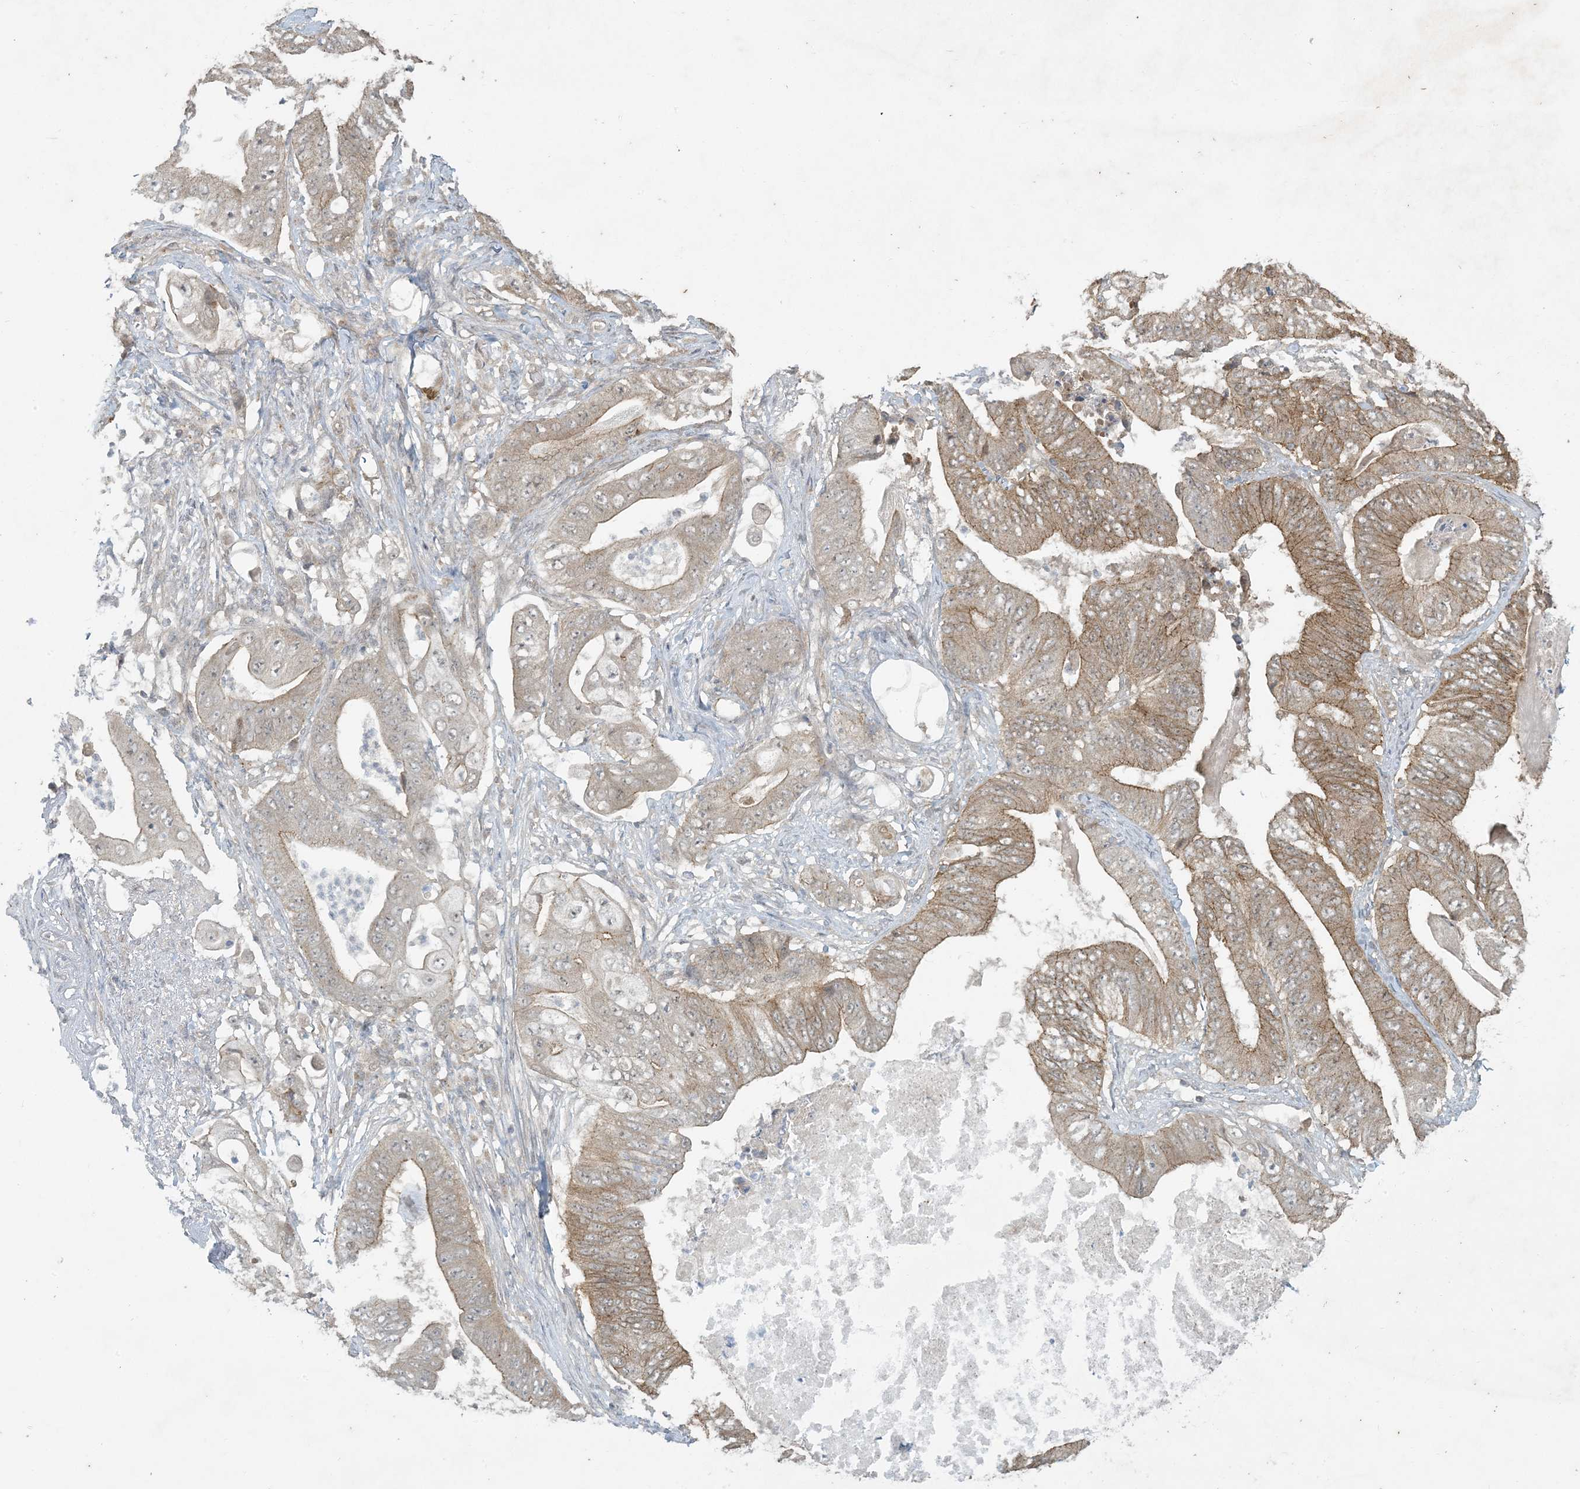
{"staining": {"intensity": "moderate", "quantity": "25%-75%", "location": "cytoplasmic/membranous"}, "tissue": "stomach cancer", "cell_type": "Tumor cells", "image_type": "cancer", "snomed": [{"axis": "morphology", "description": "Adenocarcinoma, NOS"}, {"axis": "topography", "description": "Stomach"}], "caption": "Brown immunohistochemical staining in stomach cancer (adenocarcinoma) exhibits moderate cytoplasmic/membranous expression in about 25%-75% of tumor cells.", "gene": "BCORL1", "patient": {"sex": "female", "age": 73}}